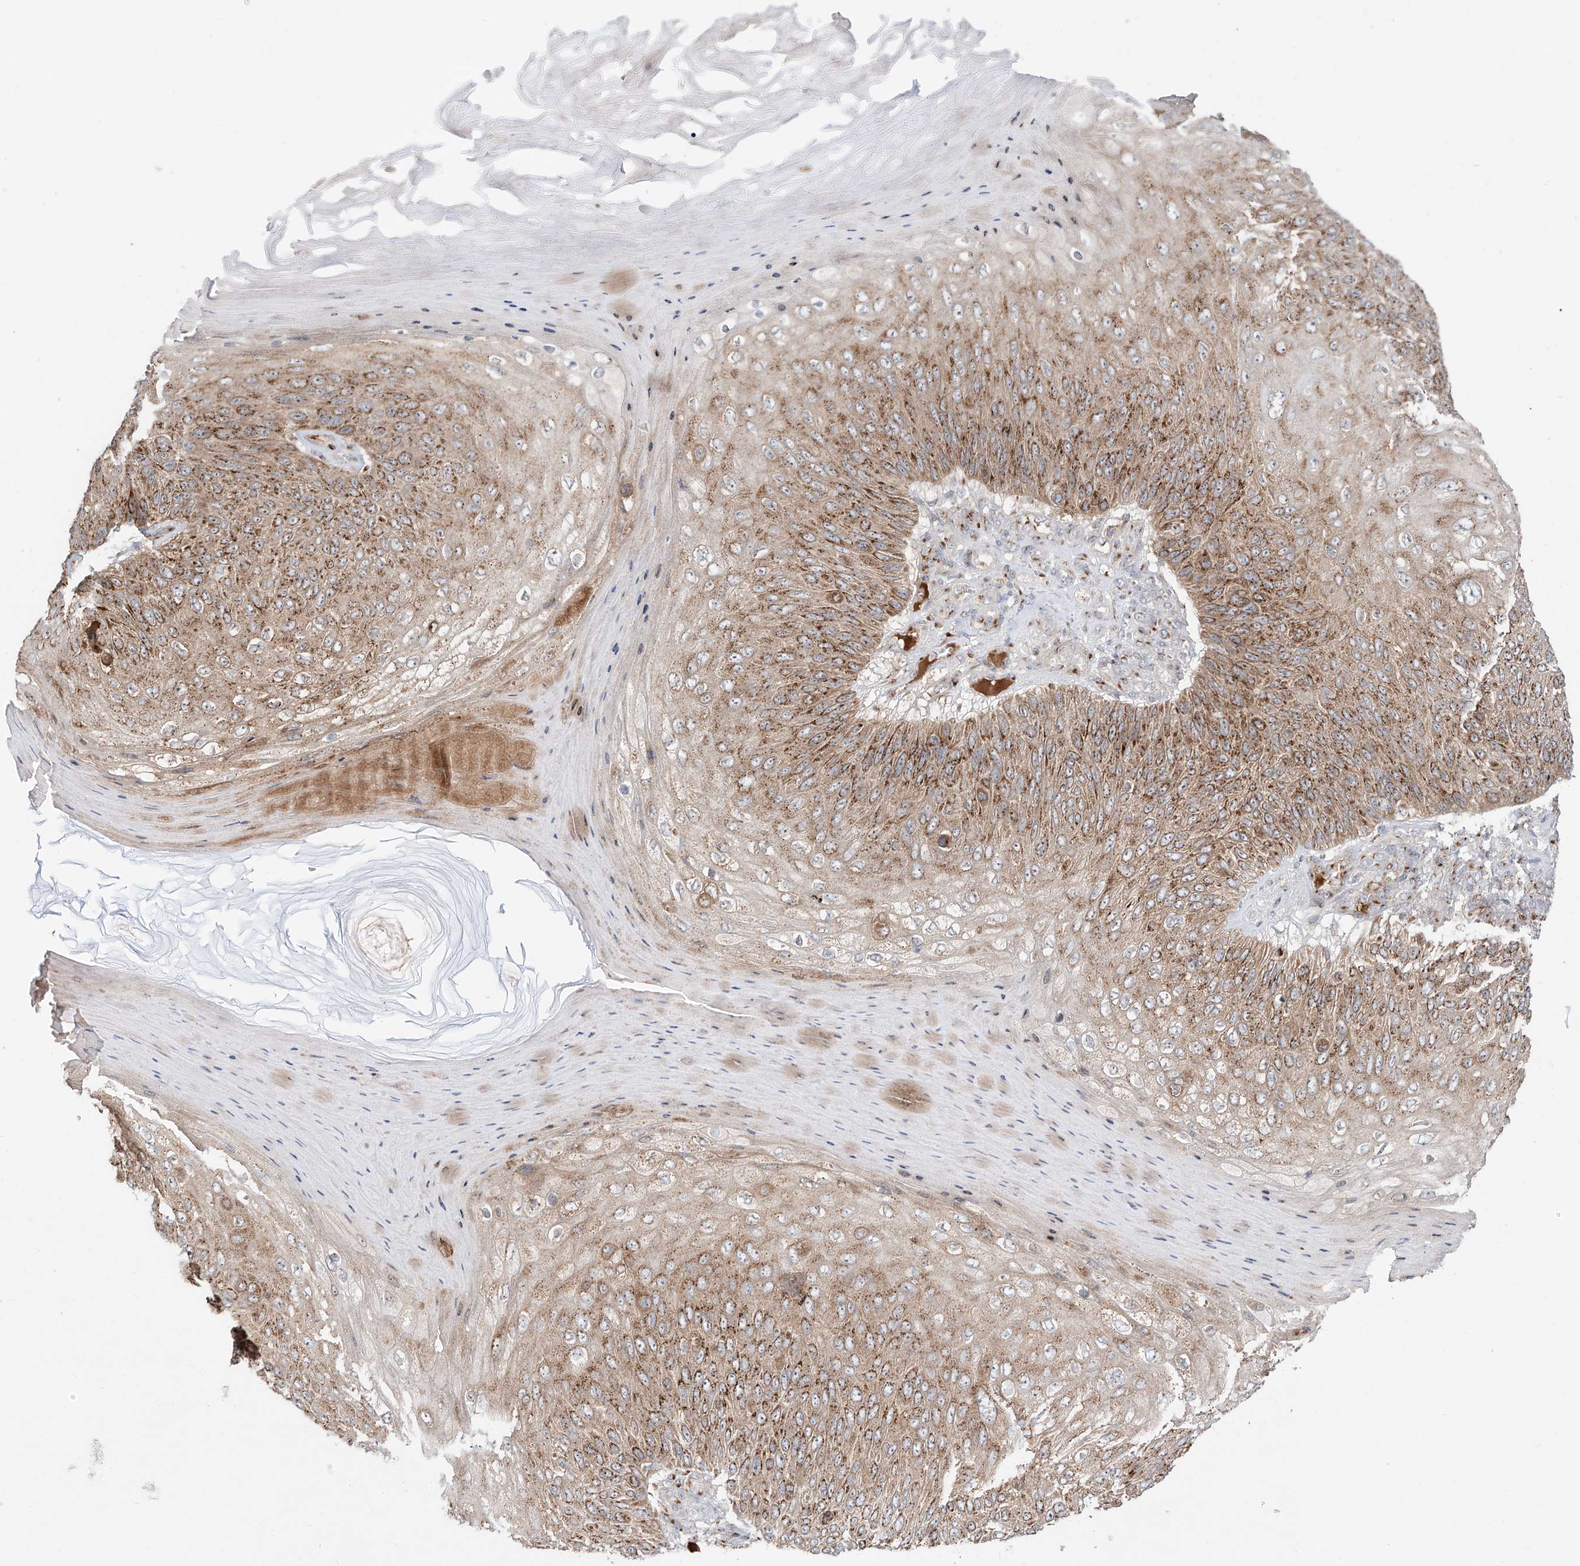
{"staining": {"intensity": "moderate", "quantity": ">75%", "location": "cytoplasmic/membranous"}, "tissue": "skin cancer", "cell_type": "Tumor cells", "image_type": "cancer", "snomed": [{"axis": "morphology", "description": "Squamous cell carcinoma, NOS"}, {"axis": "topography", "description": "Skin"}], "caption": "Immunohistochemistry (IHC) (DAB) staining of skin cancer displays moderate cytoplasmic/membranous protein positivity in about >75% of tumor cells.", "gene": "BSDC1", "patient": {"sex": "female", "age": 88}}